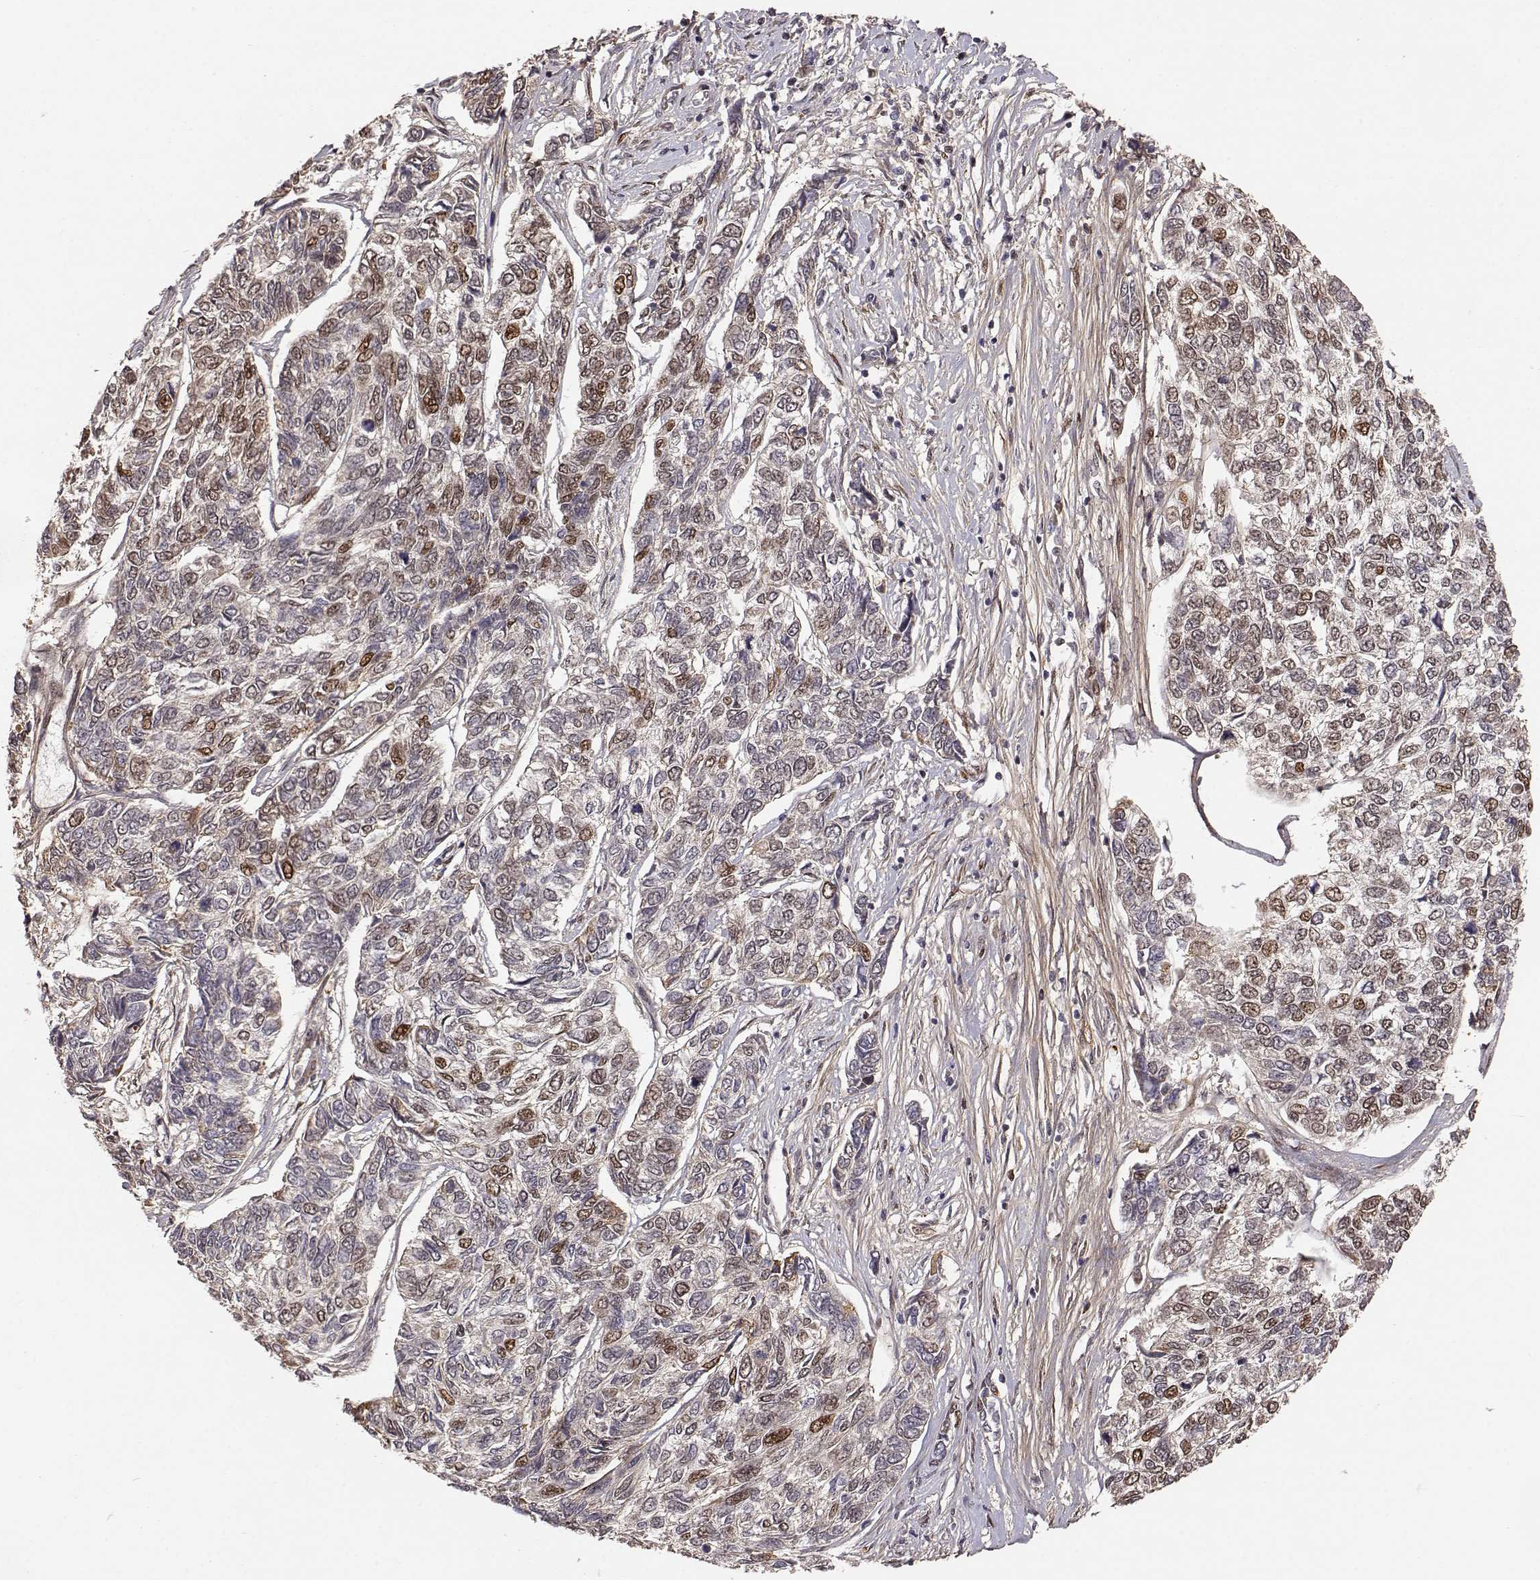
{"staining": {"intensity": "strong", "quantity": "<25%", "location": "nuclear"}, "tissue": "skin cancer", "cell_type": "Tumor cells", "image_type": "cancer", "snomed": [{"axis": "morphology", "description": "Basal cell carcinoma"}, {"axis": "topography", "description": "Skin"}], "caption": "Skin basal cell carcinoma stained with a protein marker demonstrates strong staining in tumor cells.", "gene": "BRCA1", "patient": {"sex": "female", "age": 65}}